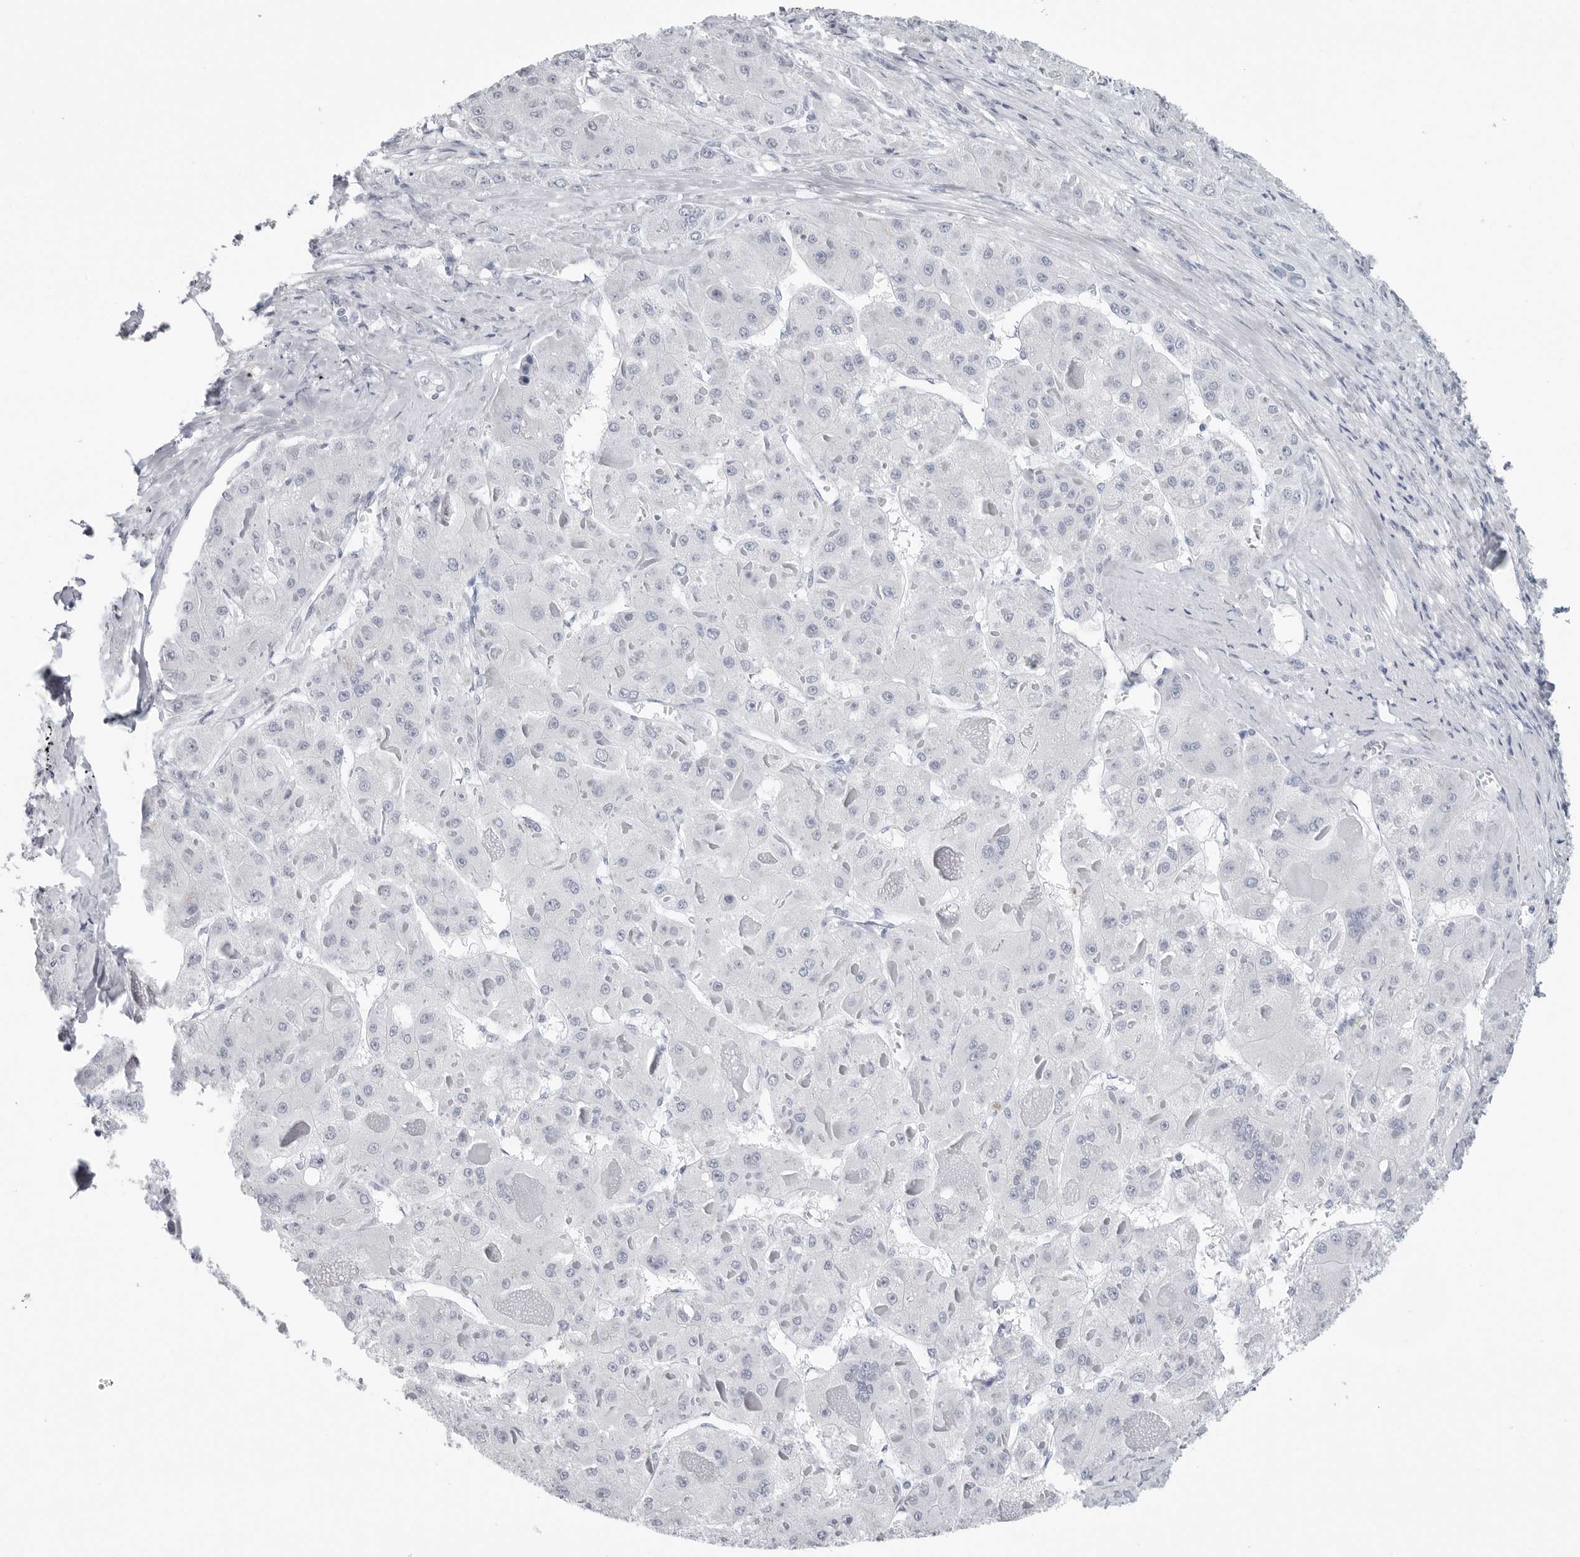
{"staining": {"intensity": "negative", "quantity": "none", "location": "none"}, "tissue": "liver cancer", "cell_type": "Tumor cells", "image_type": "cancer", "snomed": [{"axis": "morphology", "description": "Carcinoma, Hepatocellular, NOS"}, {"axis": "topography", "description": "Liver"}], "caption": "Immunohistochemical staining of liver hepatocellular carcinoma reveals no significant positivity in tumor cells.", "gene": "CSH1", "patient": {"sex": "female", "age": 73}}